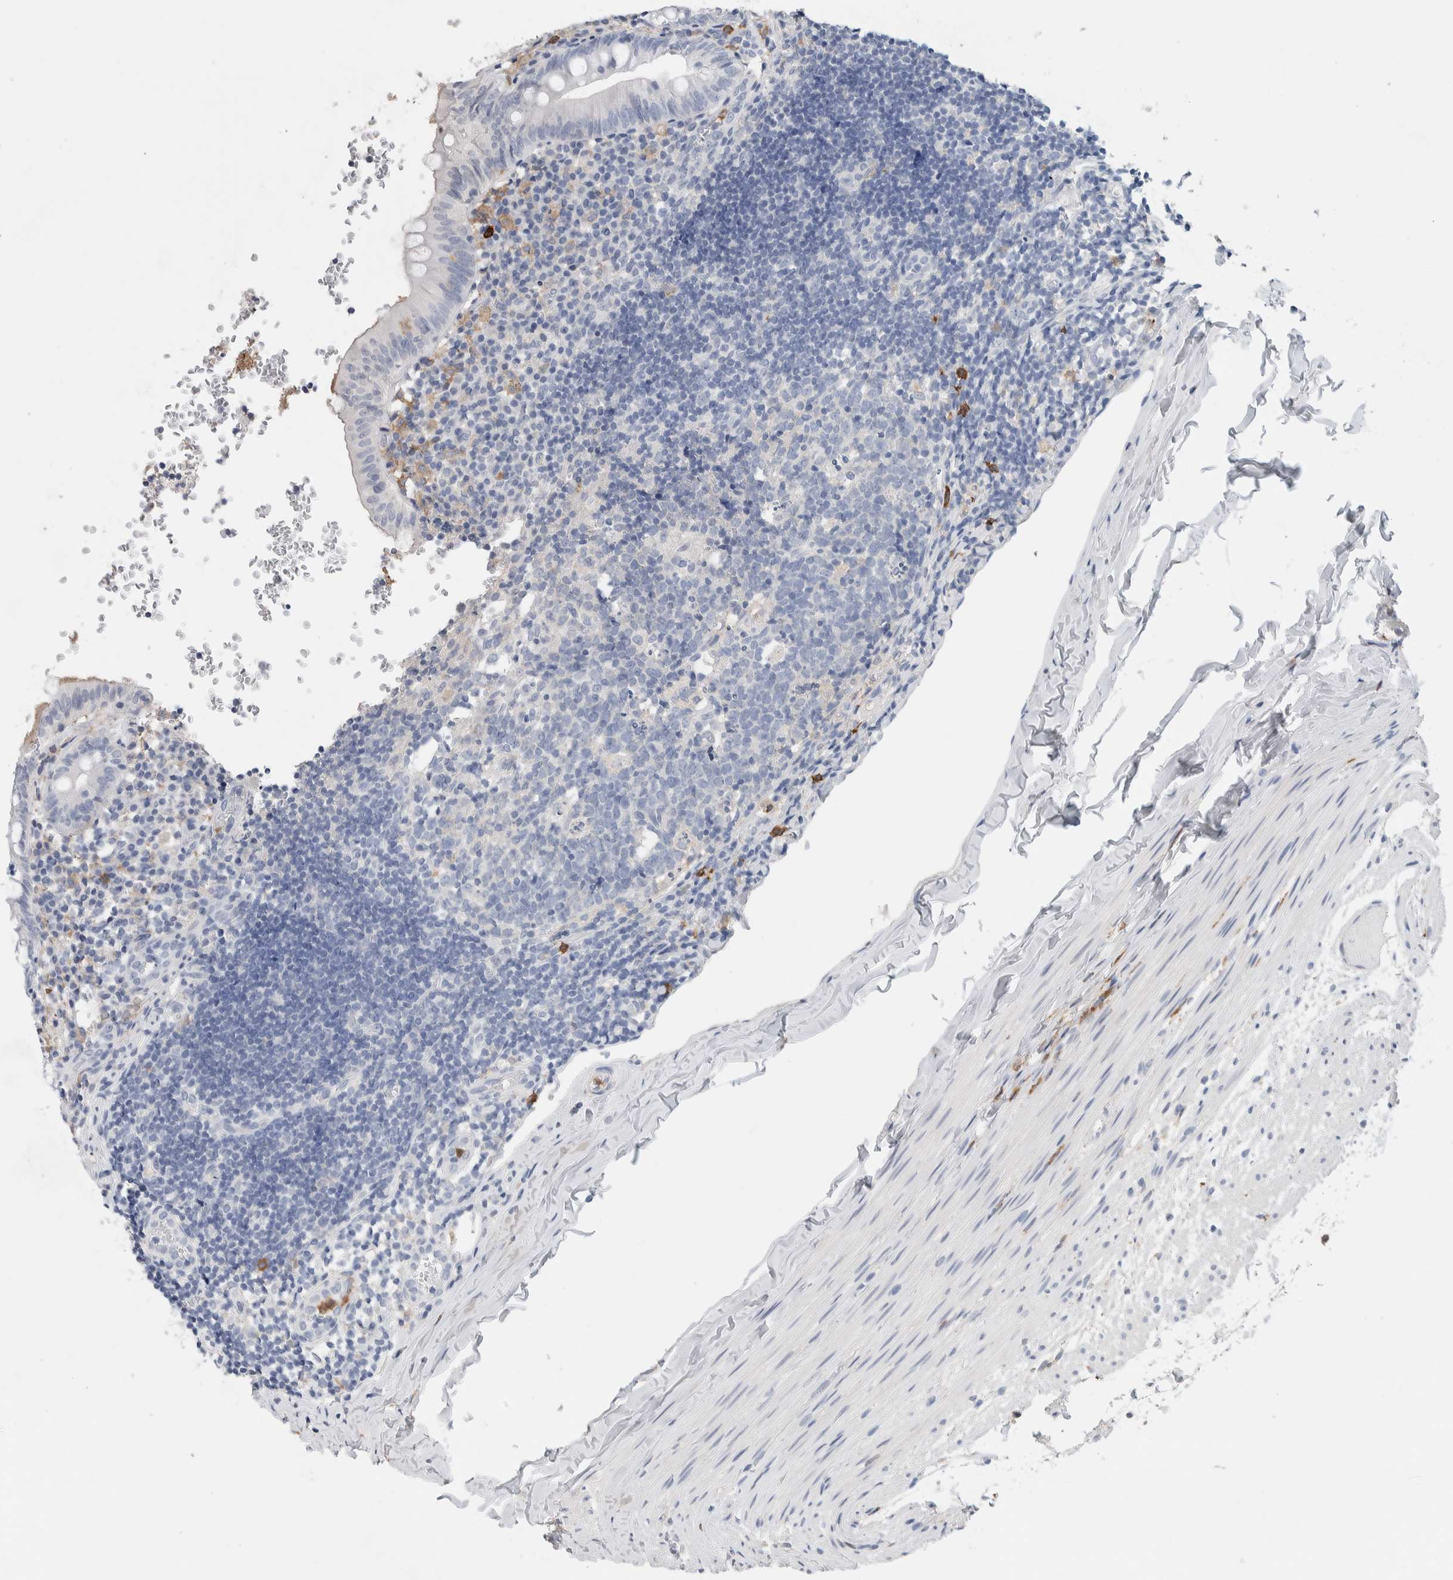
{"staining": {"intensity": "negative", "quantity": "none", "location": "none"}, "tissue": "appendix", "cell_type": "Glandular cells", "image_type": "normal", "snomed": [{"axis": "morphology", "description": "Normal tissue, NOS"}, {"axis": "topography", "description": "Appendix"}], "caption": "This photomicrograph is of benign appendix stained with immunohistochemistry to label a protein in brown with the nuclei are counter-stained blue. There is no positivity in glandular cells. (DAB (3,3'-diaminobenzidine) immunohistochemistry (IHC) with hematoxylin counter stain).", "gene": "NCF2", "patient": {"sex": "male", "age": 8}}